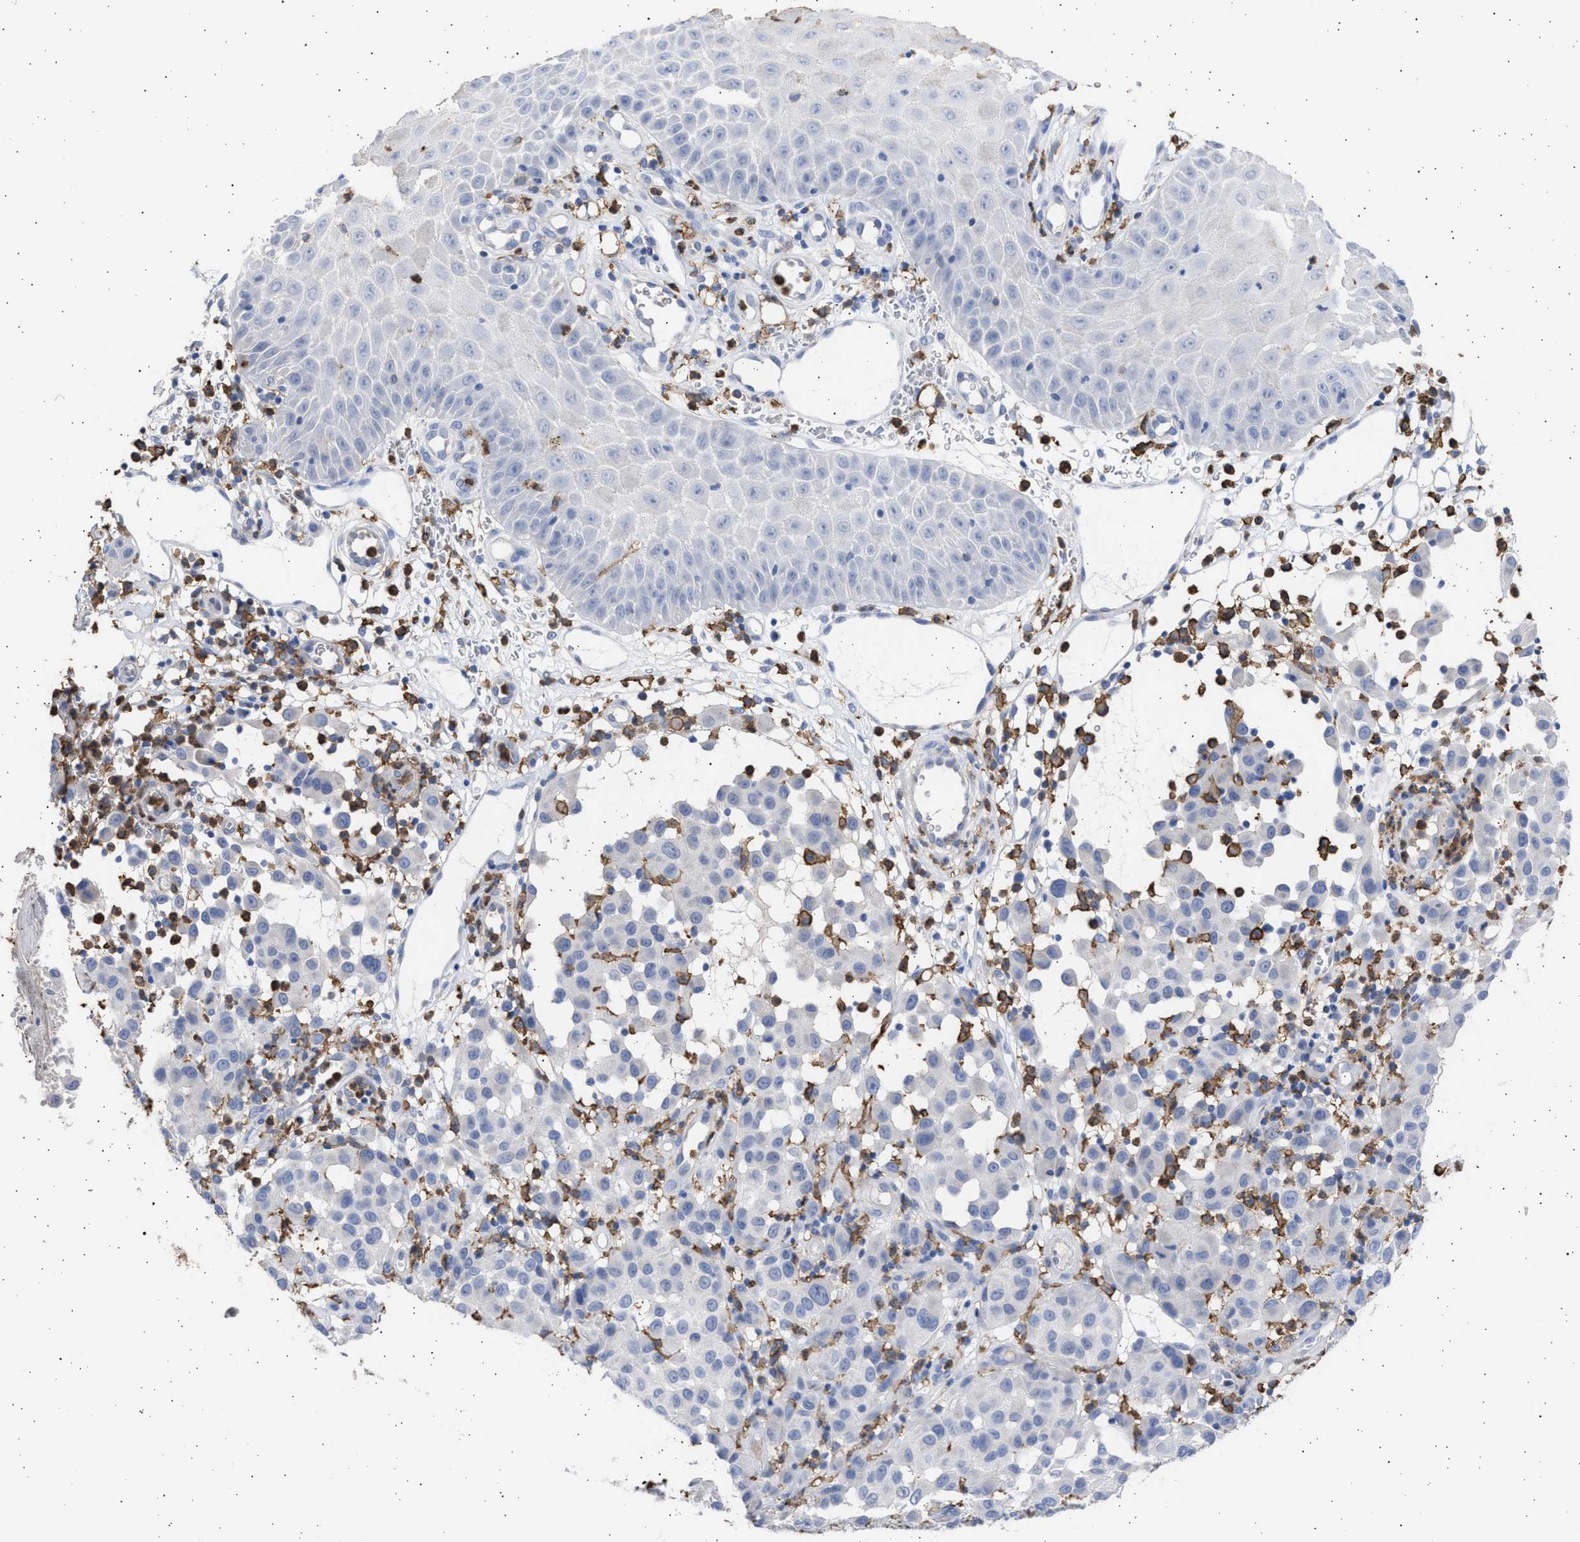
{"staining": {"intensity": "negative", "quantity": "none", "location": "none"}, "tissue": "melanoma", "cell_type": "Tumor cells", "image_type": "cancer", "snomed": [{"axis": "morphology", "description": "Malignant melanoma, NOS"}, {"axis": "topography", "description": "Skin"}], "caption": "This is a image of immunohistochemistry (IHC) staining of melanoma, which shows no expression in tumor cells.", "gene": "FCER1A", "patient": {"sex": "female", "age": 21}}